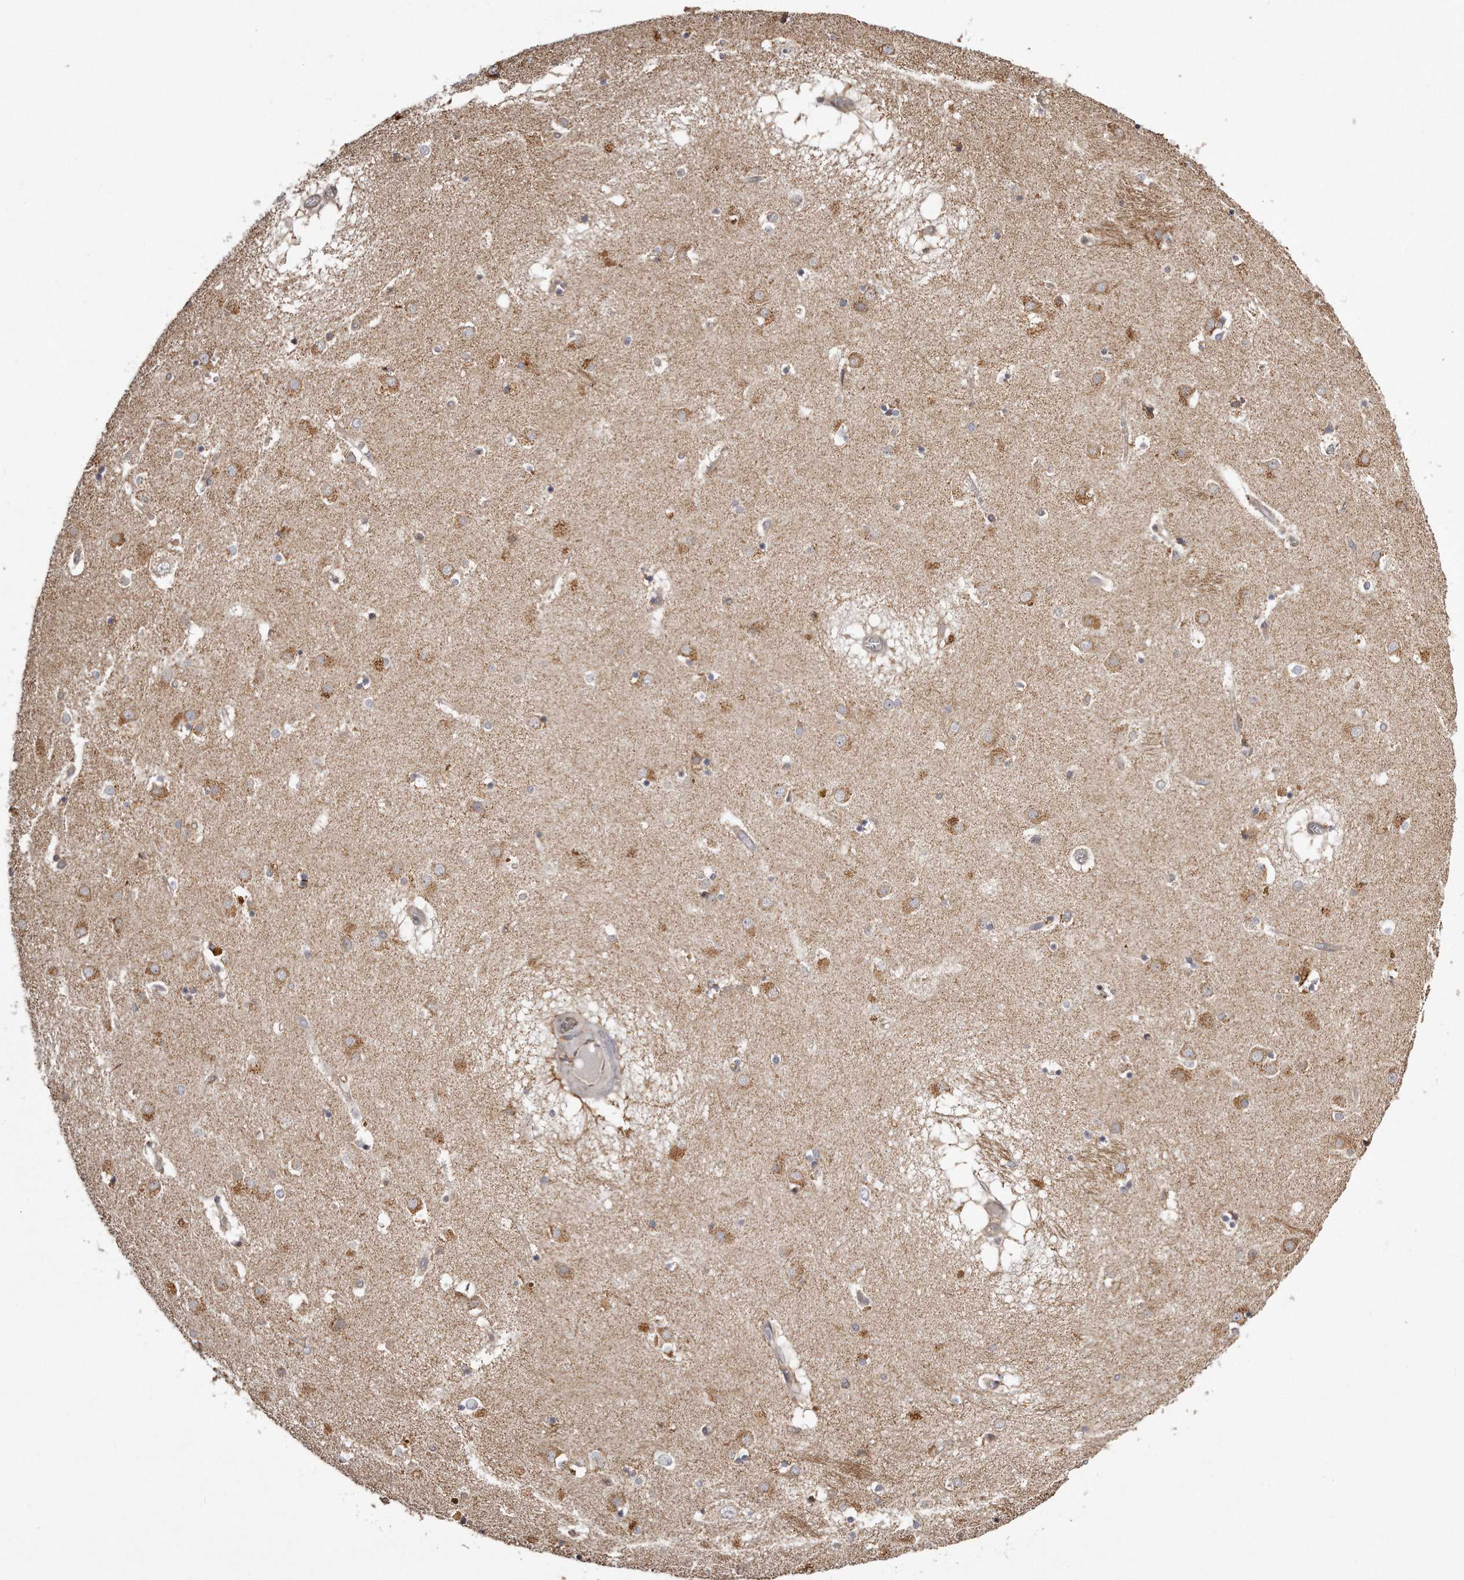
{"staining": {"intensity": "moderate", "quantity": "<25%", "location": "cytoplasmic/membranous"}, "tissue": "caudate", "cell_type": "Glial cells", "image_type": "normal", "snomed": [{"axis": "morphology", "description": "Normal tissue, NOS"}, {"axis": "topography", "description": "Lateral ventricle wall"}], "caption": "A histopathology image of caudate stained for a protein demonstrates moderate cytoplasmic/membranous brown staining in glial cells. The staining is performed using DAB (3,3'-diaminobenzidine) brown chromogen to label protein expression. The nuclei are counter-stained blue using hematoxylin.", "gene": "TRAPPC14", "patient": {"sex": "male", "age": 70}}